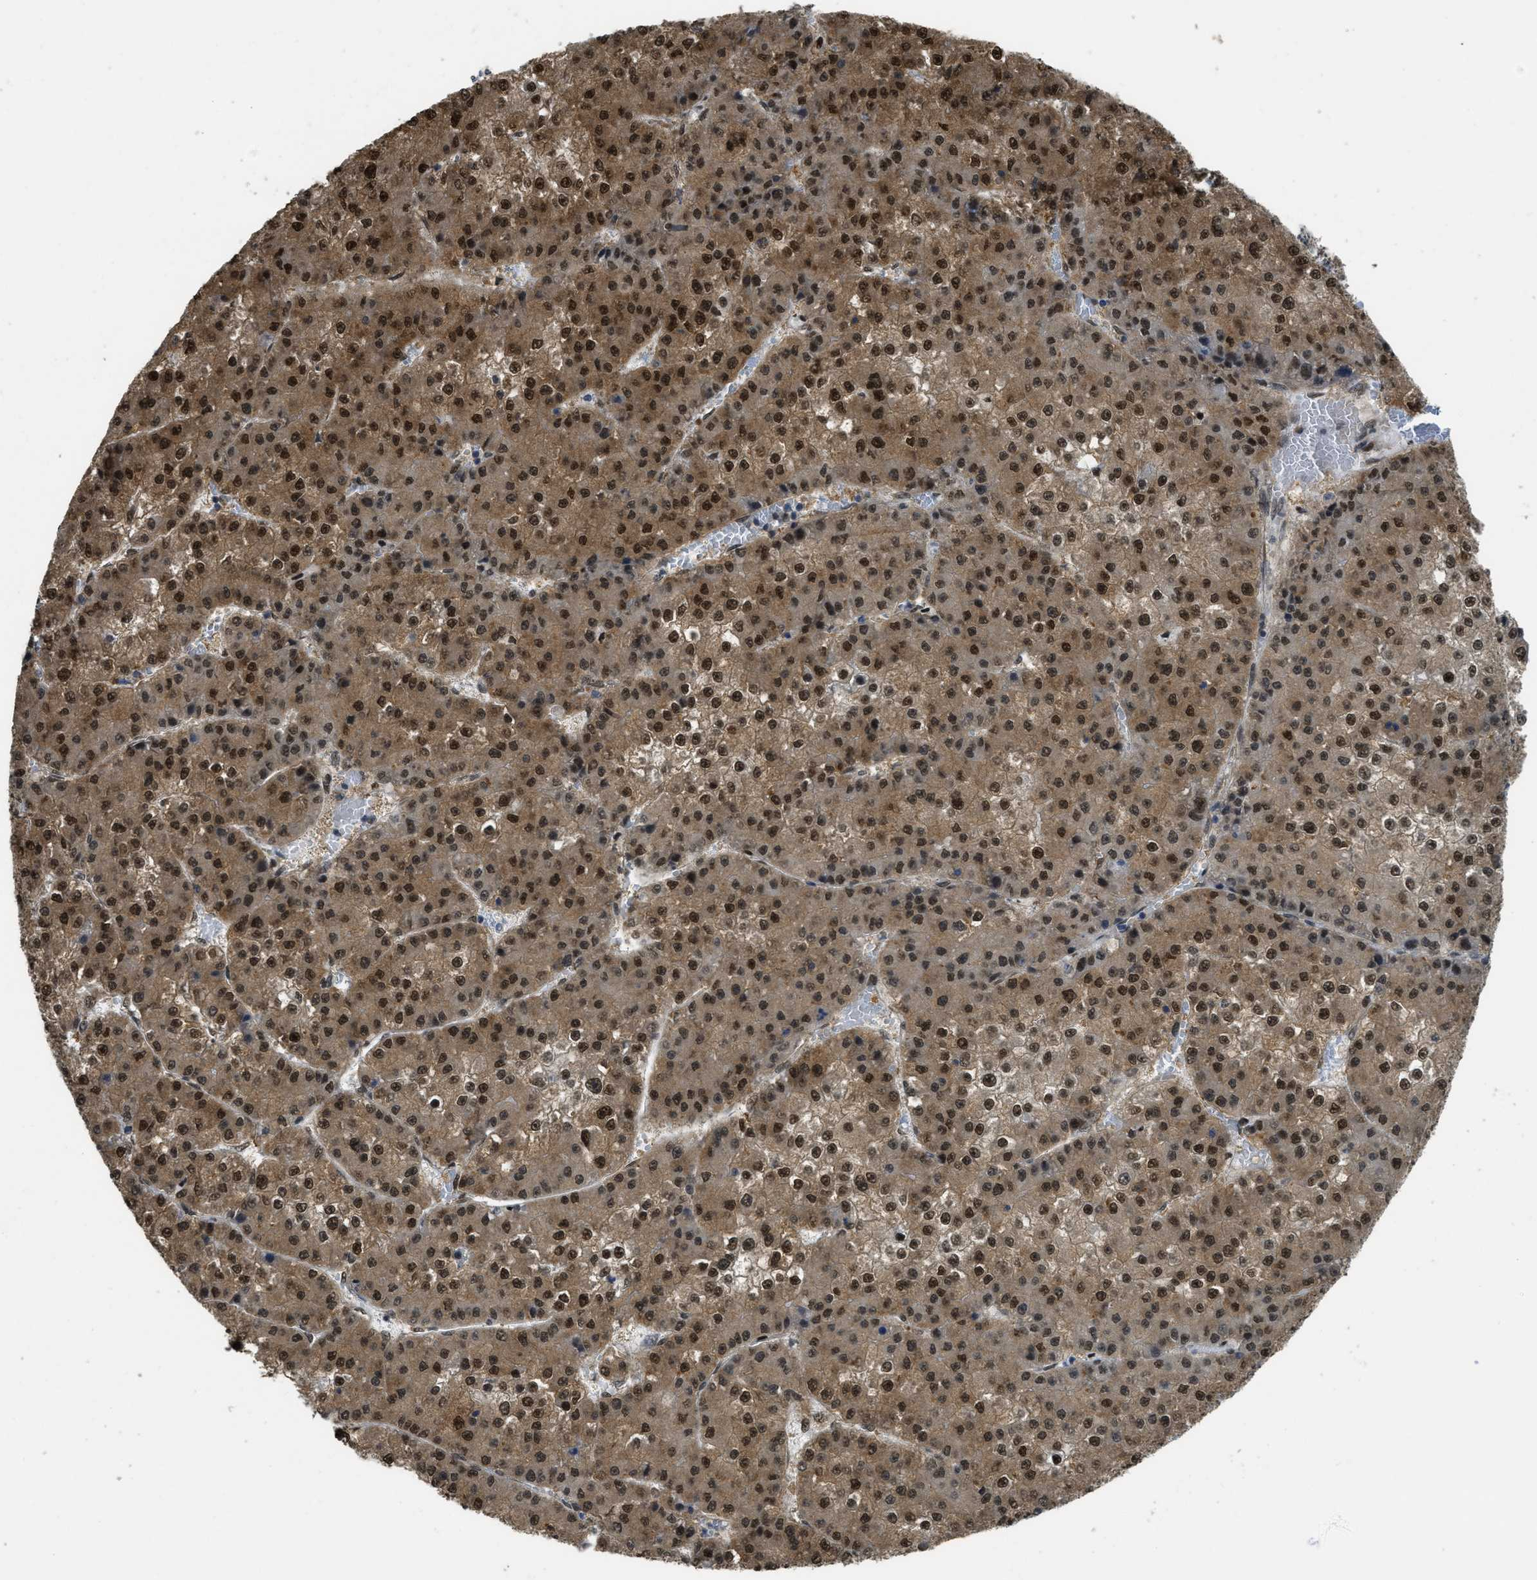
{"staining": {"intensity": "strong", "quantity": ">75%", "location": "nuclear"}, "tissue": "liver cancer", "cell_type": "Tumor cells", "image_type": "cancer", "snomed": [{"axis": "morphology", "description": "Carcinoma, Hepatocellular, NOS"}, {"axis": "topography", "description": "Liver"}], "caption": "High-magnification brightfield microscopy of hepatocellular carcinoma (liver) stained with DAB (3,3'-diaminobenzidine) (brown) and counterstained with hematoxylin (blue). tumor cells exhibit strong nuclear staining is seen in approximately>75% of cells.", "gene": "PSMC5", "patient": {"sex": "female", "age": 73}}